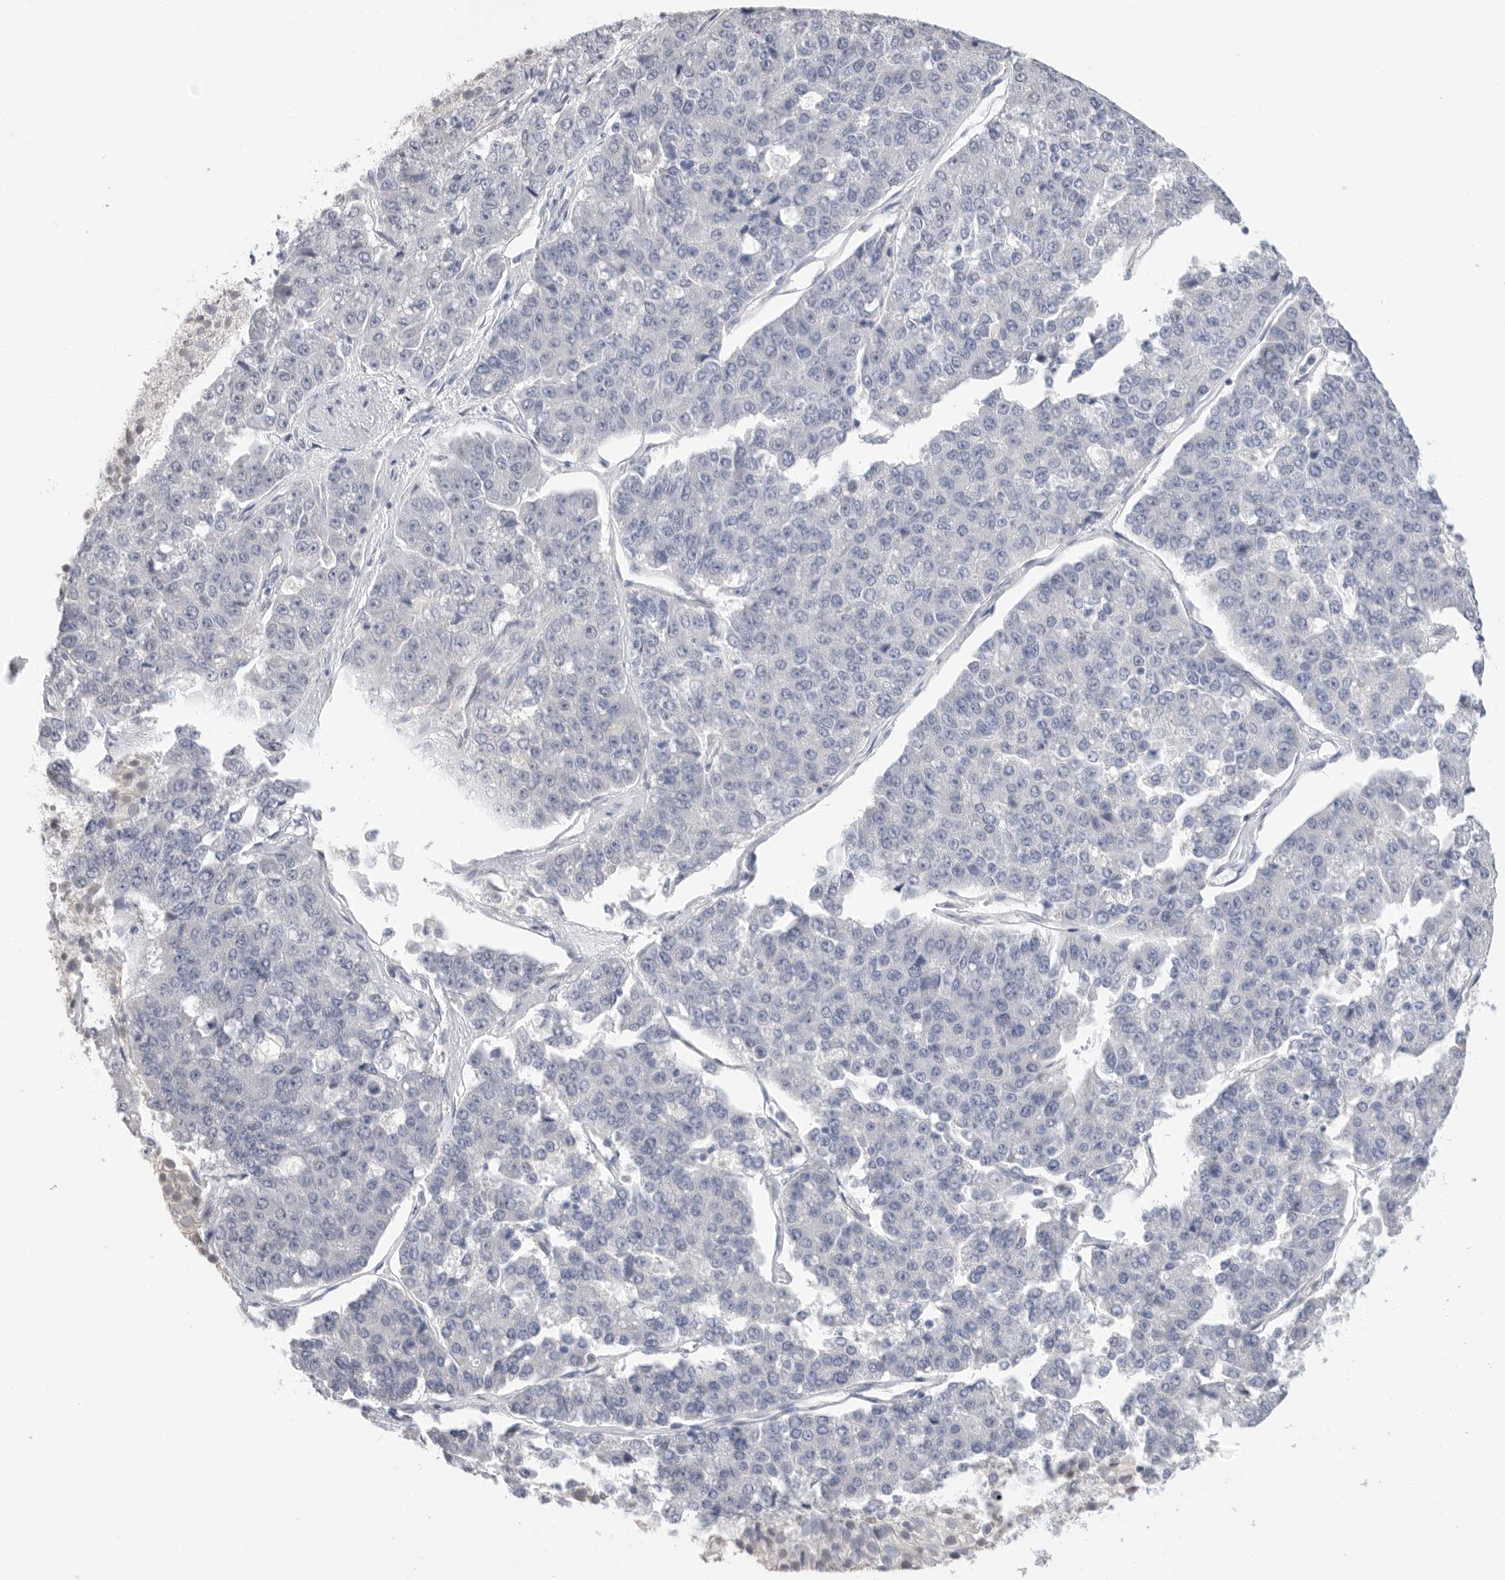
{"staining": {"intensity": "negative", "quantity": "none", "location": "none"}, "tissue": "pancreatic cancer", "cell_type": "Tumor cells", "image_type": "cancer", "snomed": [{"axis": "morphology", "description": "Adenocarcinoma, NOS"}, {"axis": "topography", "description": "Pancreas"}], "caption": "Tumor cells are negative for brown protein staining in pancreatic adenocarcinoma. Brightfield microscopy of IHC stained with DAB (3,3'-diaminobenzidine) (brown) and hematoxylin (blue), captured at high magnification.", "gene": "ARHGEF10", "patient": {"sex": "male", "age": 50}}